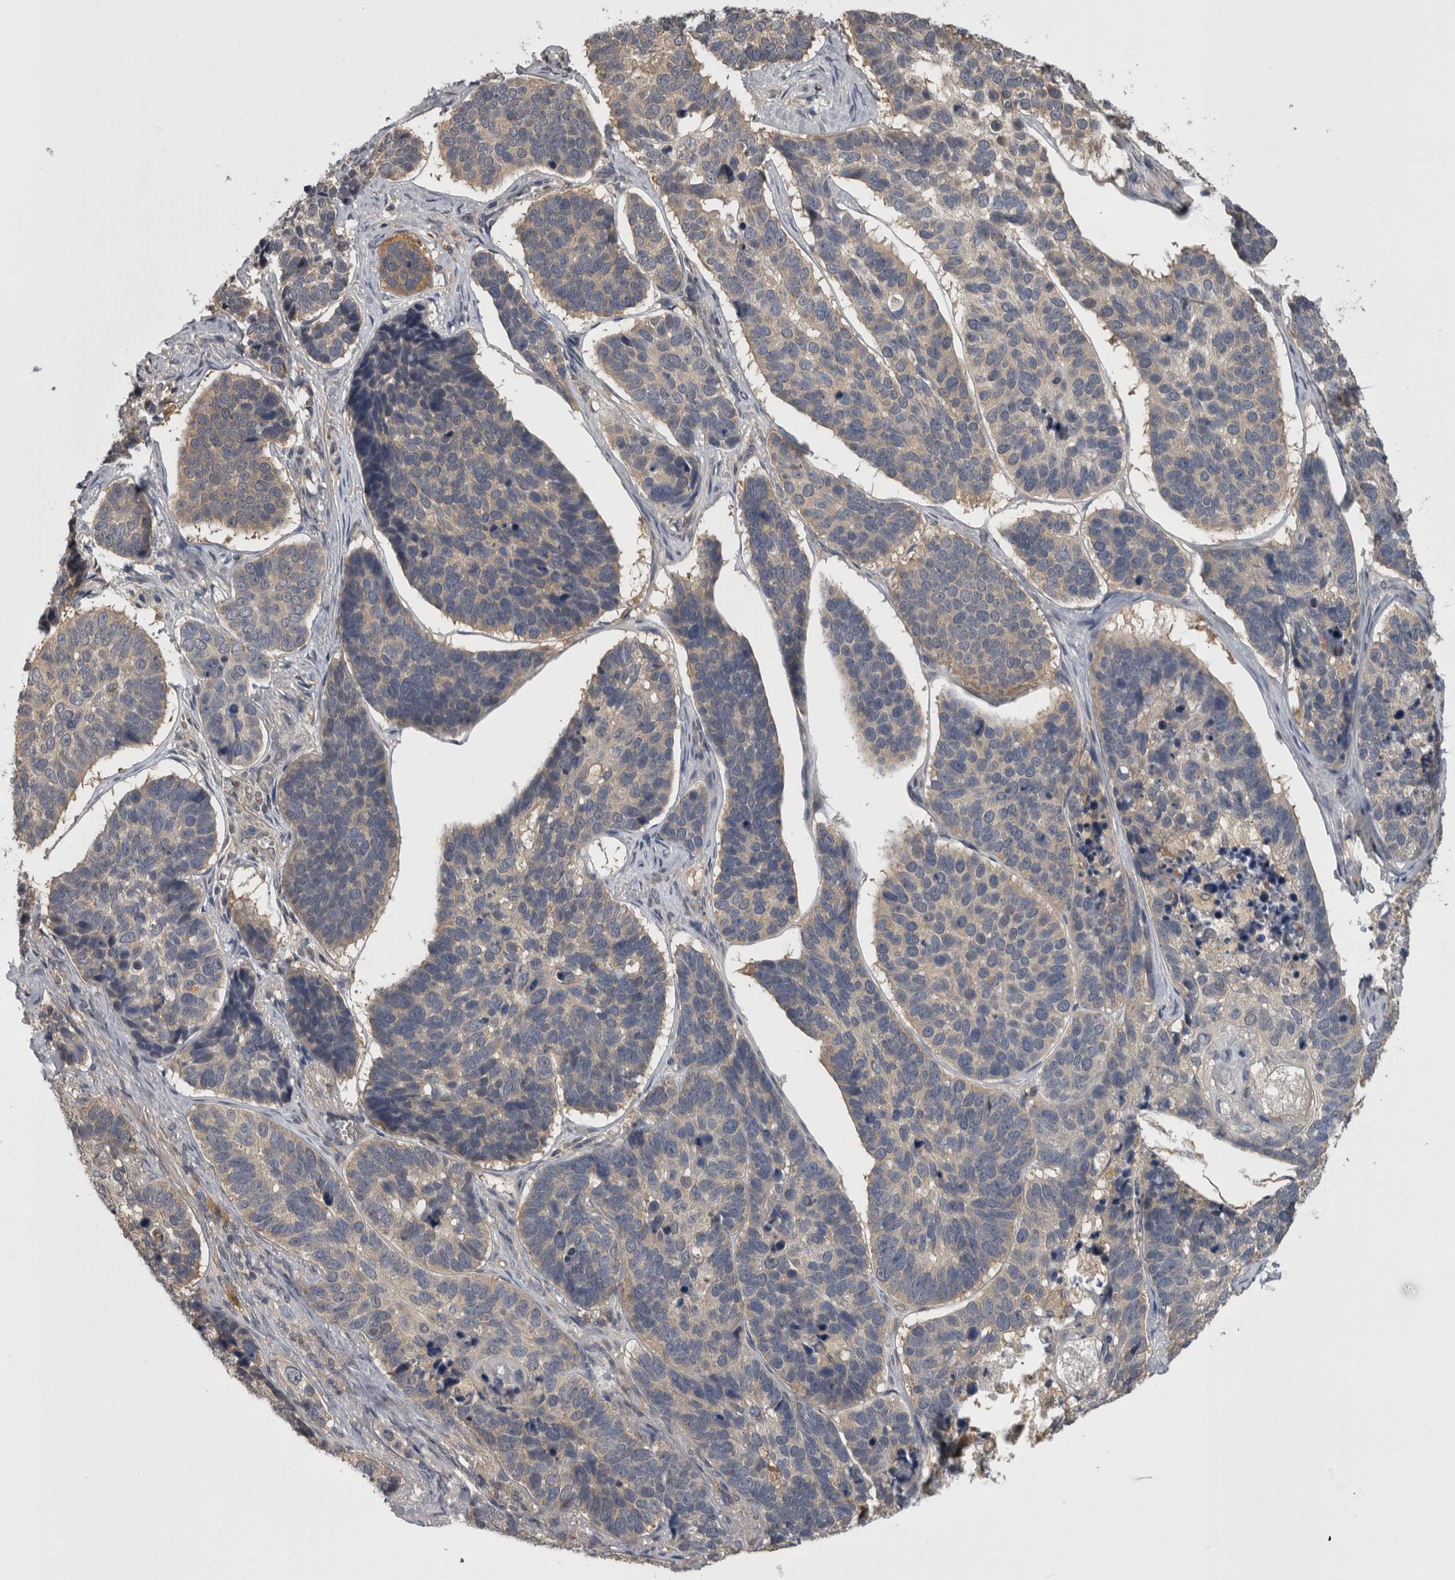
{"staining": {"intensity": "moderate", "quantity": "25%-75%", "location": "cytoplasmic/membranous"}, "tissue": "skin cancer", "cell_type": "Tumor cells", "image_type": "cancer", "snomed": [{"axis": "morphology", "description": "Basal cell carcinoma"}, {"axis": "topography", "description": "Skin"}], "caption": "DAB (3,3'-diaminobenzidine) immunohistochemical staining of basal cell carcinoma (skin) demonstrates moderate cytoplasmic/membranous protein positivity in about 25%-75% of tumor cells. (brown staining indicates protein expression, while blue staining denotes nuclei).", "gene": "APRT", "patient": {"sex": "male", "age": 62}}